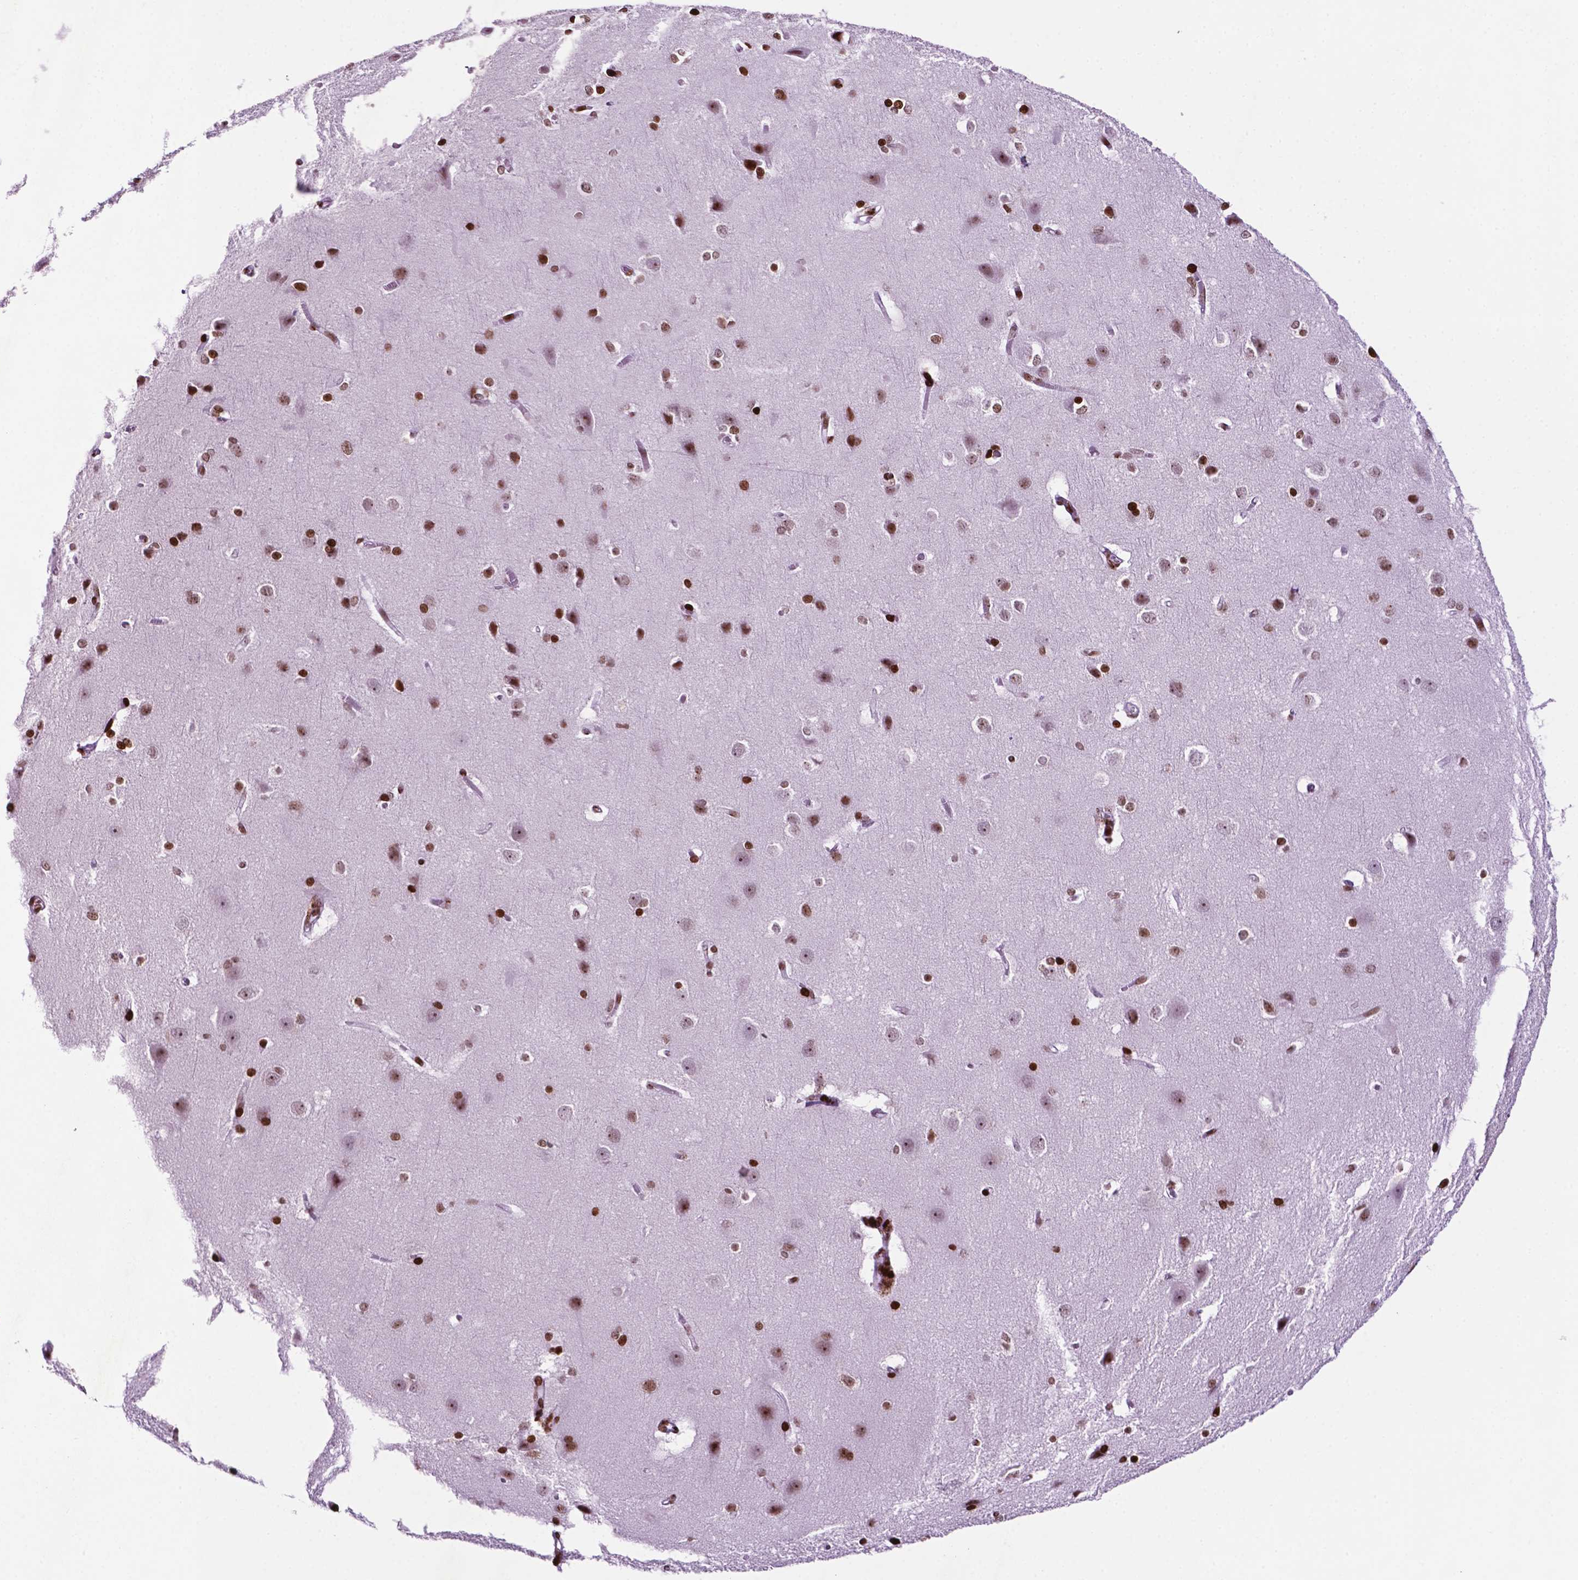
{"staining": {"intensity": "strong", "quantity": ">75%", "location": "cytoplasmic/membranous,nuclear"}, "tissue": "cerebral cortex", "cell_type": "Endothelial cells", "image_type": "normal", "snomed": [{"axis": "morphology", "description": "Normal tissue, NOS"}, {"axis": "topography", "description": "Cerebral cortex"}], "caption": "High-magnification brightfield microscopy of normal cerebral cortex stained with DAB (3,3'-diaminobenzidine) (brown) and counterstained with hematoxylin (blue). endothelial cells exhibit strong cytoplasmic/membranous,nuclear positivity is present in approximately>75% of cells. The protein is stained brown, and the nuclei are stained in blue (DAB (3,3'-diaminobenzidine) IHC with brightfield microscopy, high magnification).", "gene": "TMEM250", "patient": {"sex": "male", "age": 37}}